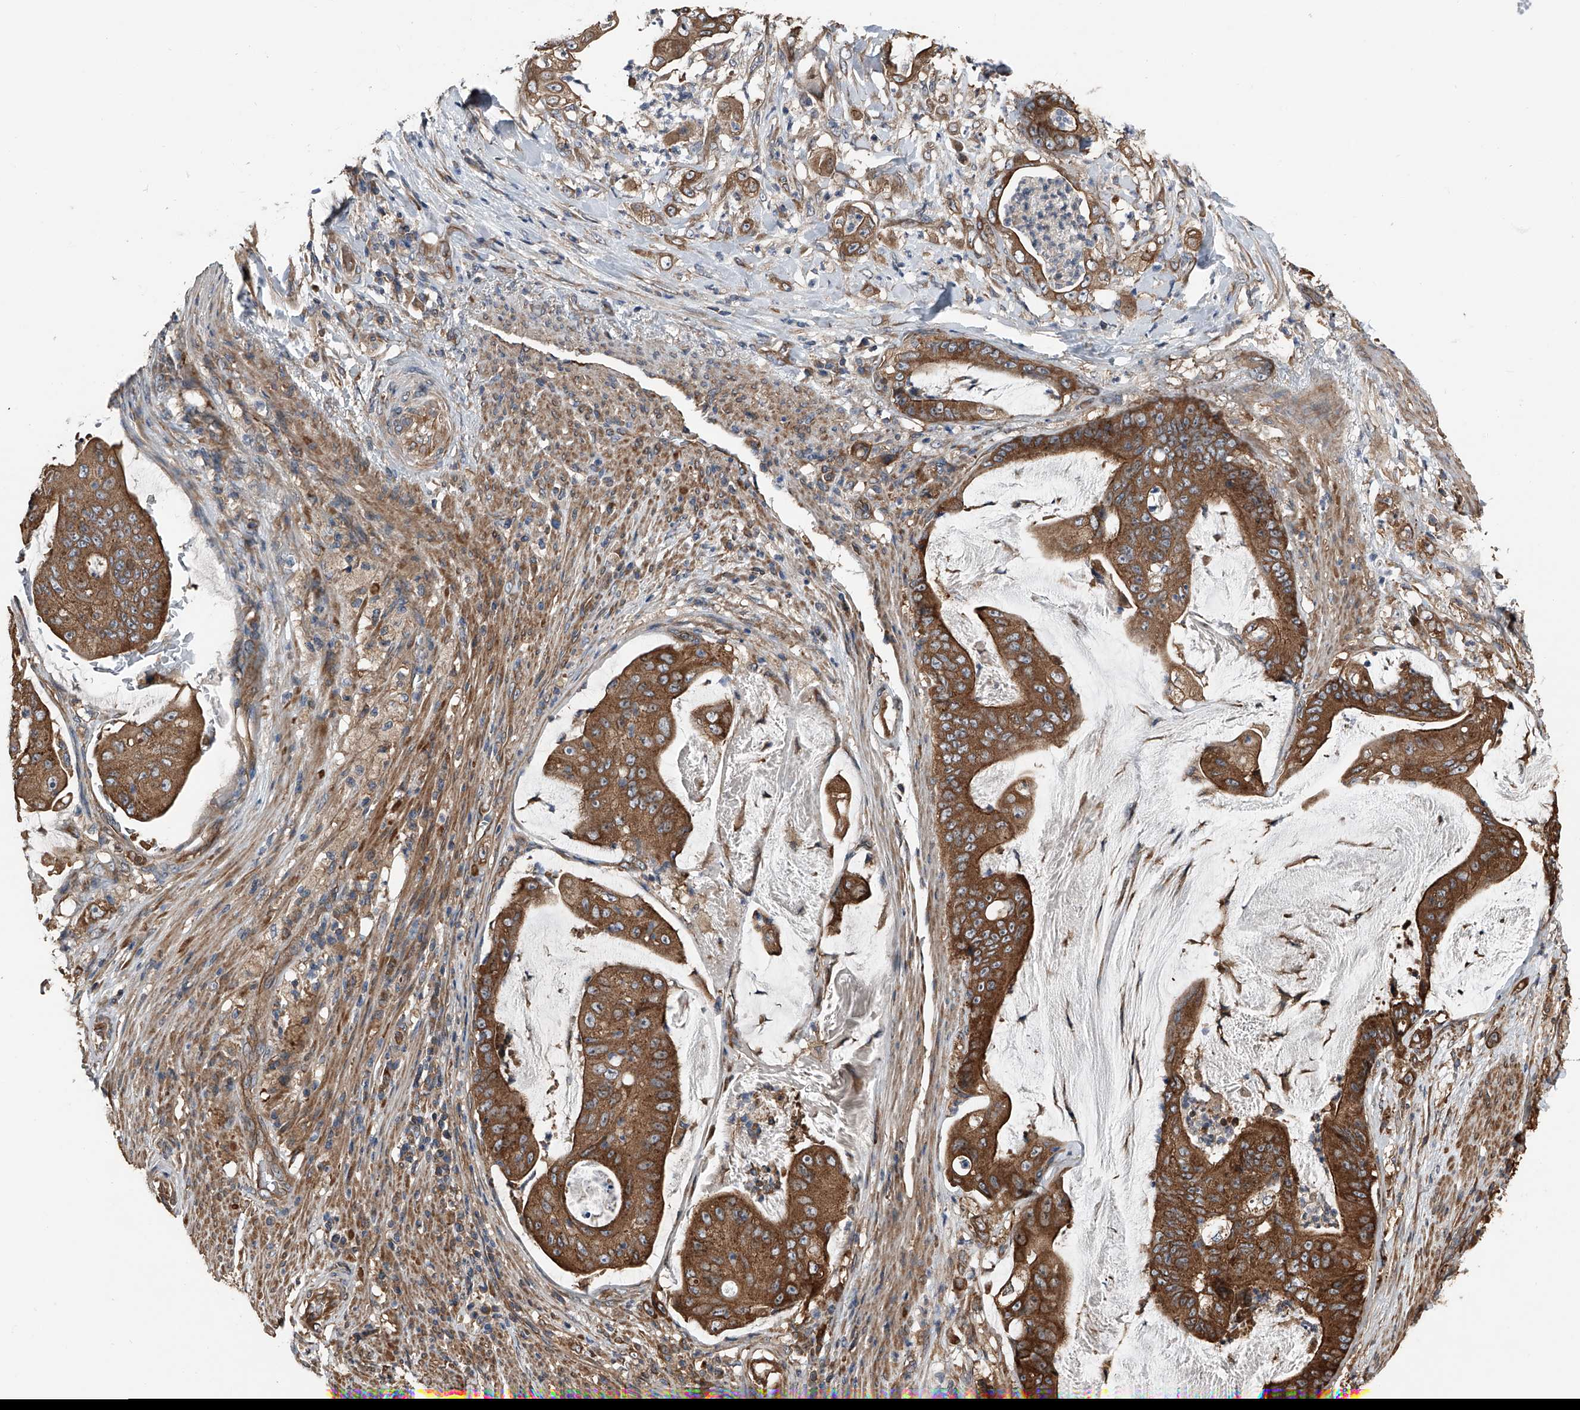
{"staining": {"intensity": "strong", "quantity": "25%-75%", "location": "cytoplasmic/membranous"}, "tissue": "stomach cancer", "cell_type": "Tumor cells", "image_type": "cancer", "snomed": [{"axis": "morphology", "description": "Adenocarcinoma, NOS"}, {"axis": "topography", "description": "Stomach"}], "caption": "Strong cytoplasmic/membranous positivity is appreciated in about 25%-75% of tumor cells in stomach cancer.", "gene": "KCNJ2", "patient": {"sex": "female", "age": 73}}